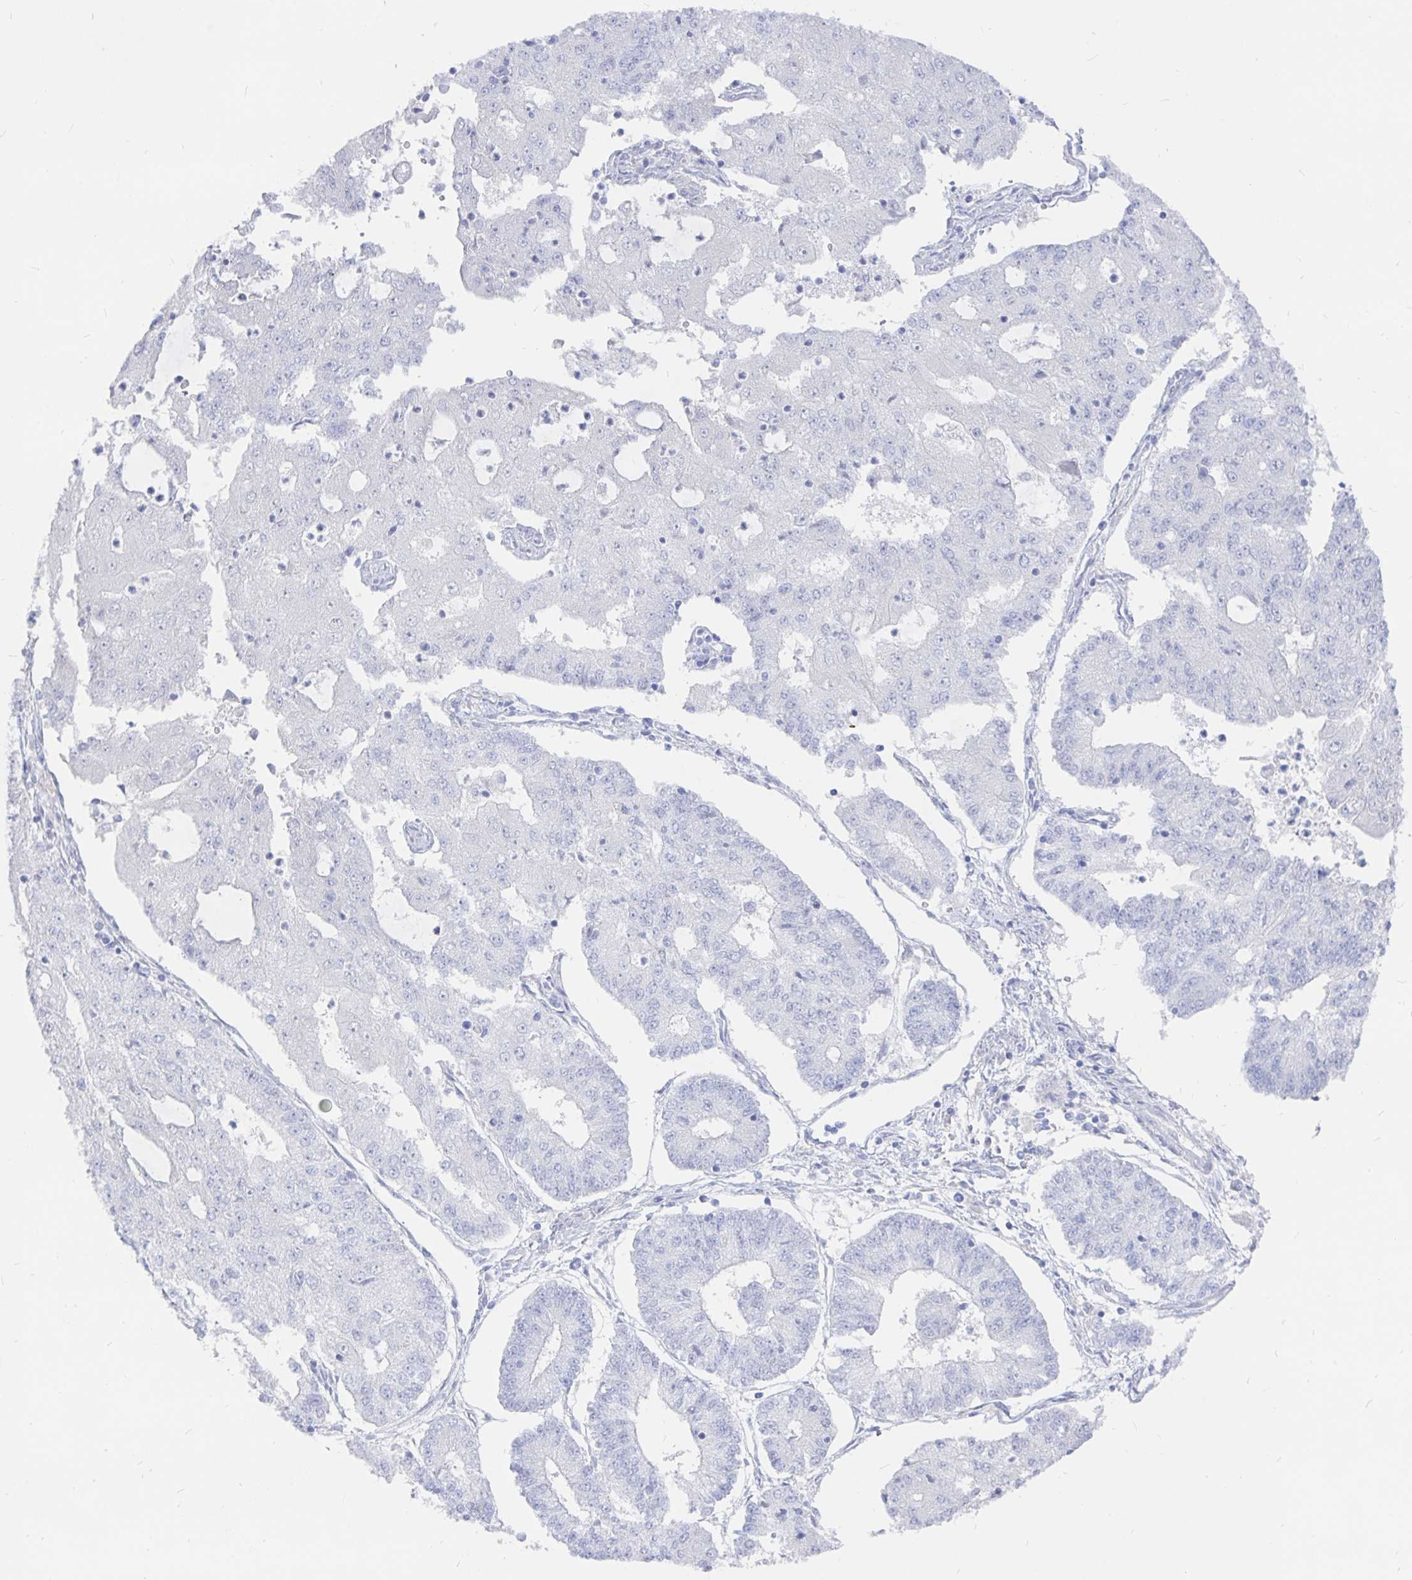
{"staining": {"intensity": "negative", "quantity": "none", "location": "none"}, "tissue": "endometrial cancer", "cell_type": "Tumor cells", "image_type": "cancer", "snomed": [{"axis": "morphology", "description": "Adenocarcinoma, NOS"}, {"axis": "topography", "description": "Endometrium"}], "caption": "Immunohistochemistry image of neoplastic tissue: endometrial cancer stained with DAB (3,3'-diaminobenzidine) demonstrates no significant protein staining in tumor cells.", "gene": "COX16", "patient": {"sex": "female", "age": 56}}